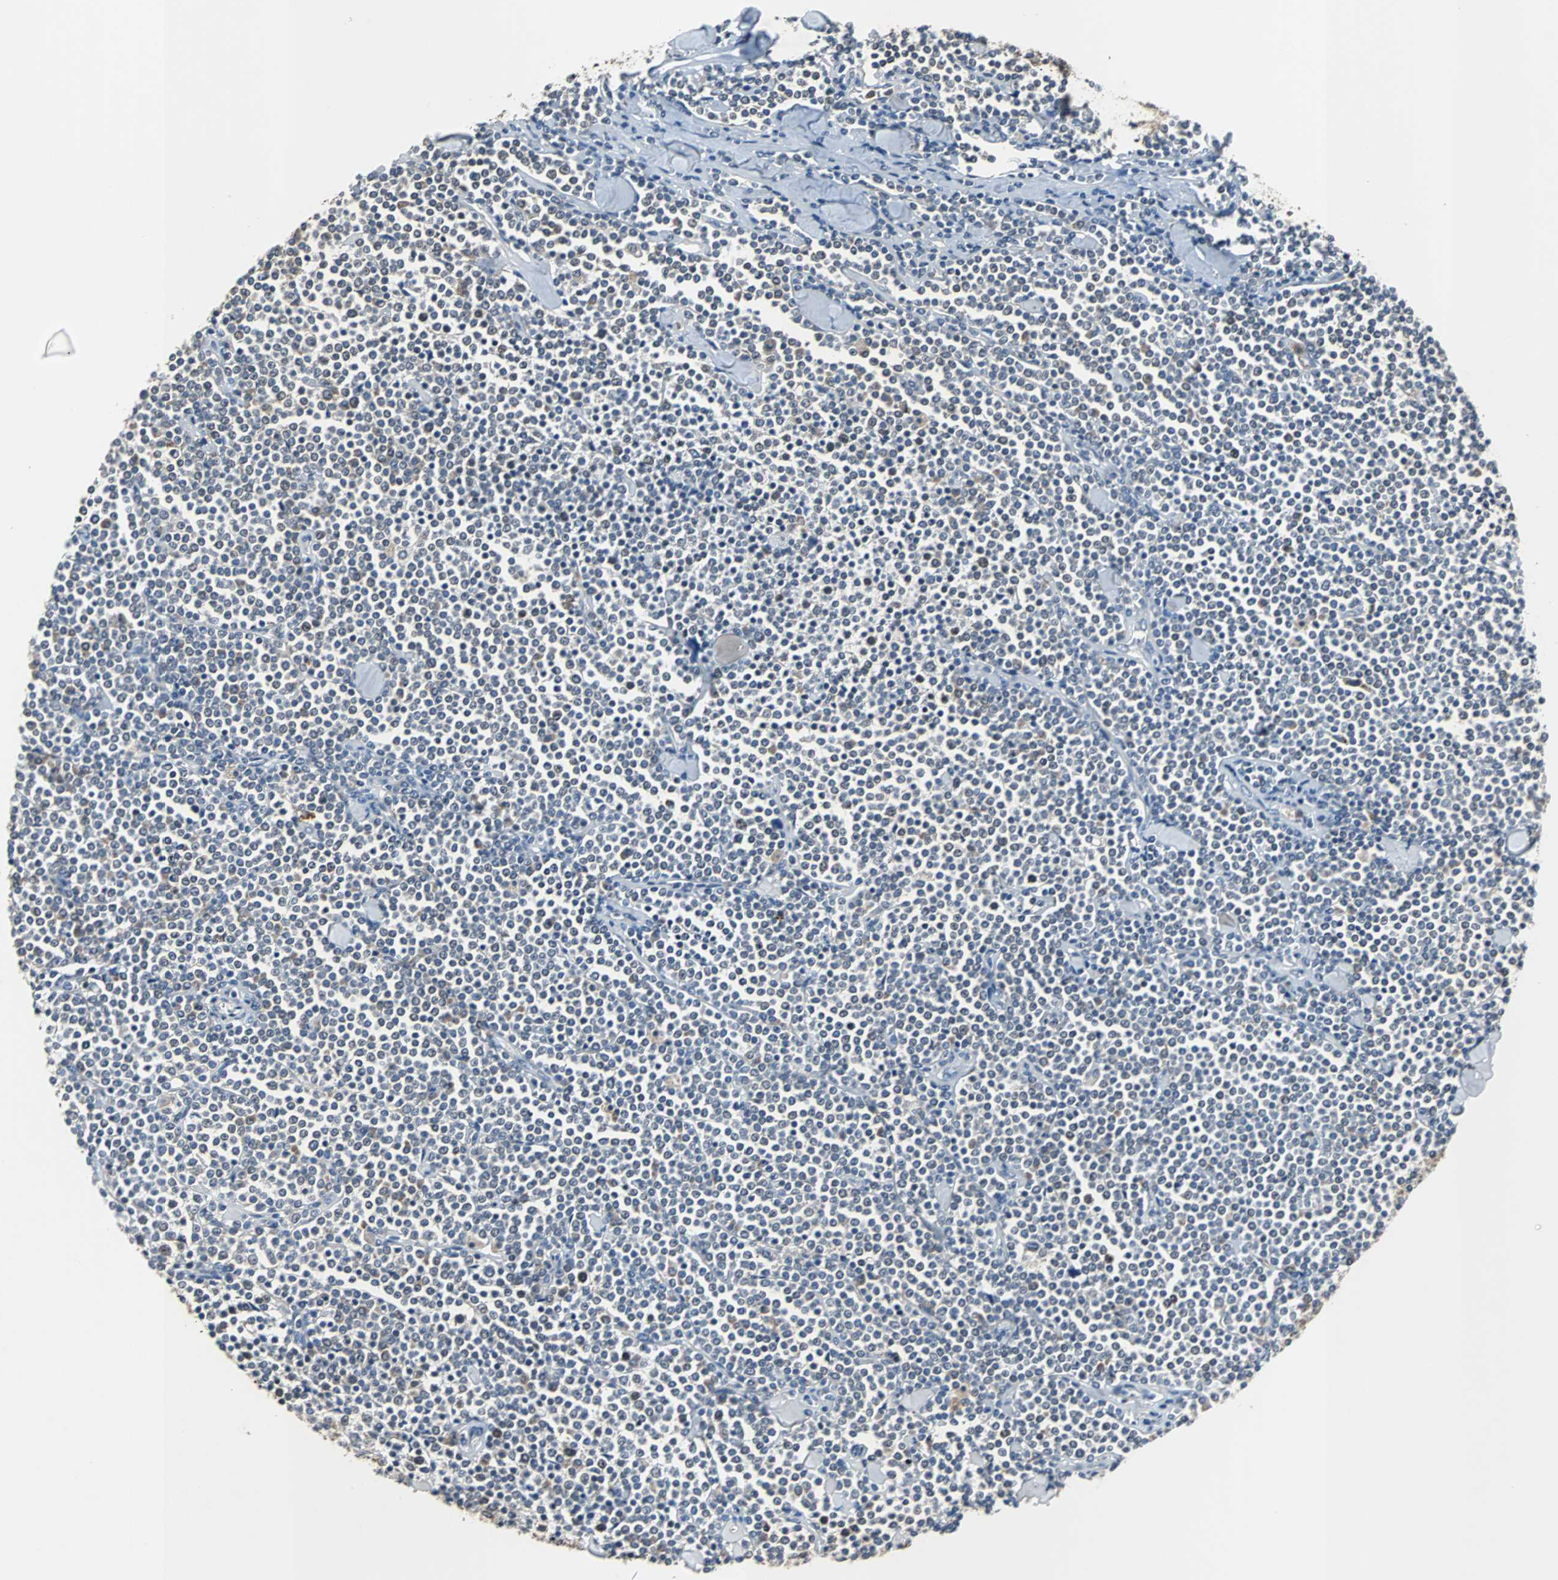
{"staining": {"intensity": "weak", "quantity": "<25%", "location": "cytoplasmic/membranous"}, "tissue": "lymphoma", "cell_type": "Tumor cells", "image_type": "cancer", "snomed": [{"axis": "morphology", "description": "Malignant lymphoma, non-Hodgkin's type, Low grade"}, {"axis": "topography", "description": "Soft tissue"}], "caption": "The immunohistochemistry (IHC) micrograph has no significant expression in tumor cells of low-grade malignant lymphoma, non-Hodgkin's type tissue. (Brightfield microscopy of DAB immunohistochemistry (IHC) at high magnification).", "gene": "SOS1", "patient": {"sex": "male", "age": 92}}